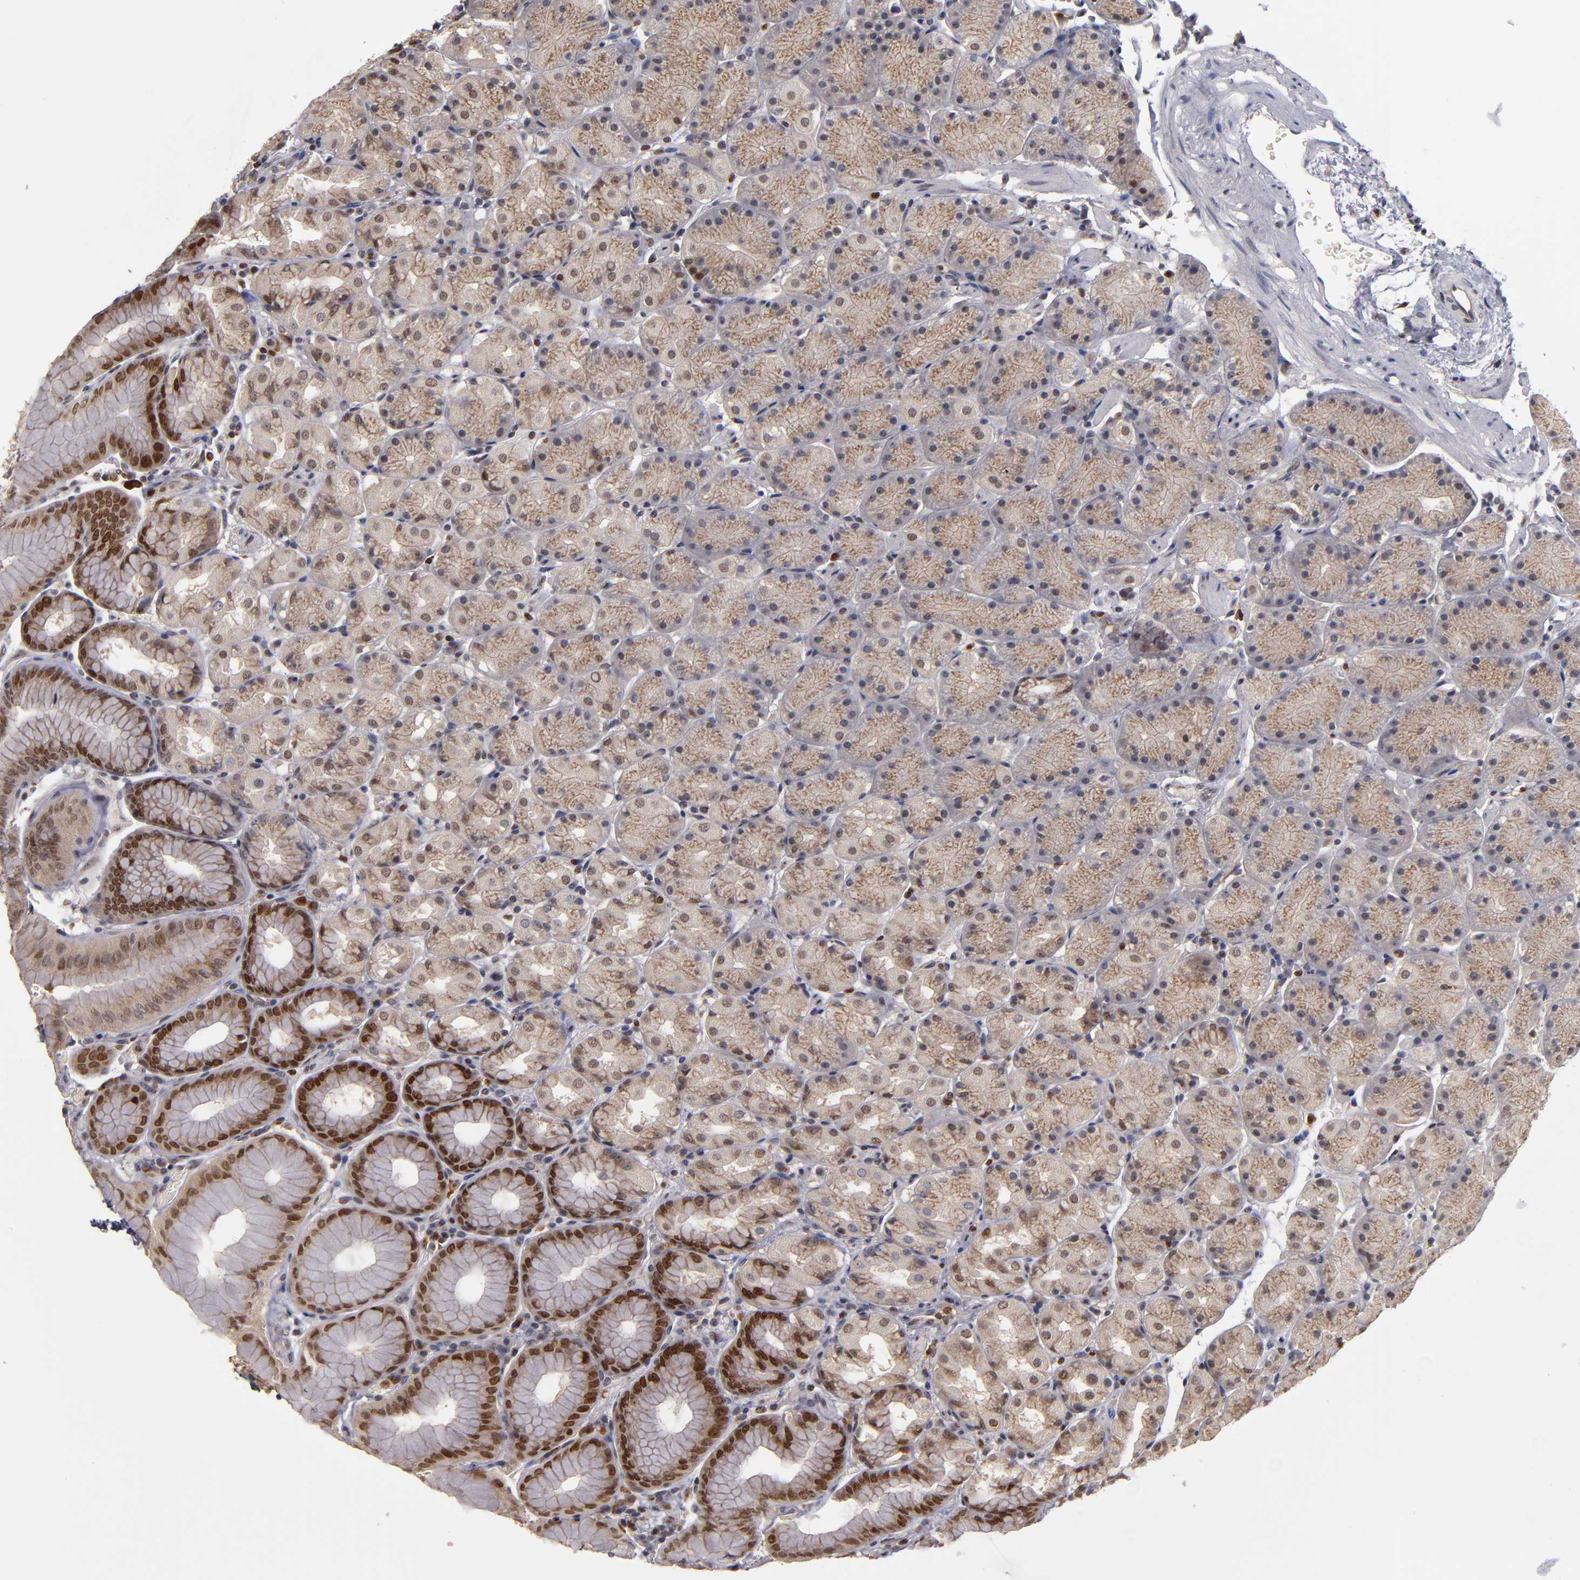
{"staining": {"intensity": "strong", "quantity": "25%-75%", "location": "nuclear"}, "tissue": "stomach", "cell_type": "Glandular cells", "image_type": "normal", "snomed": [{"axis": "morphology", "description": "Normal tissue, NOS"}, {"axis": "topography", "description": "Stomach, upper"}, {"axis": "topography", "description": "Stomach"}], "caption": "Immunohistochemical staining of benign stomach displays 25%-75% levels of strong nuclear protein expression in about 25%-75% of glandular cells. The staining is performed using DAB brown chromogen to label protein expression. The nuclei are counter-stained blue using hematoxylin.", "gene": "KDM6A", "patient": {"sex": "male", "age": 76}}